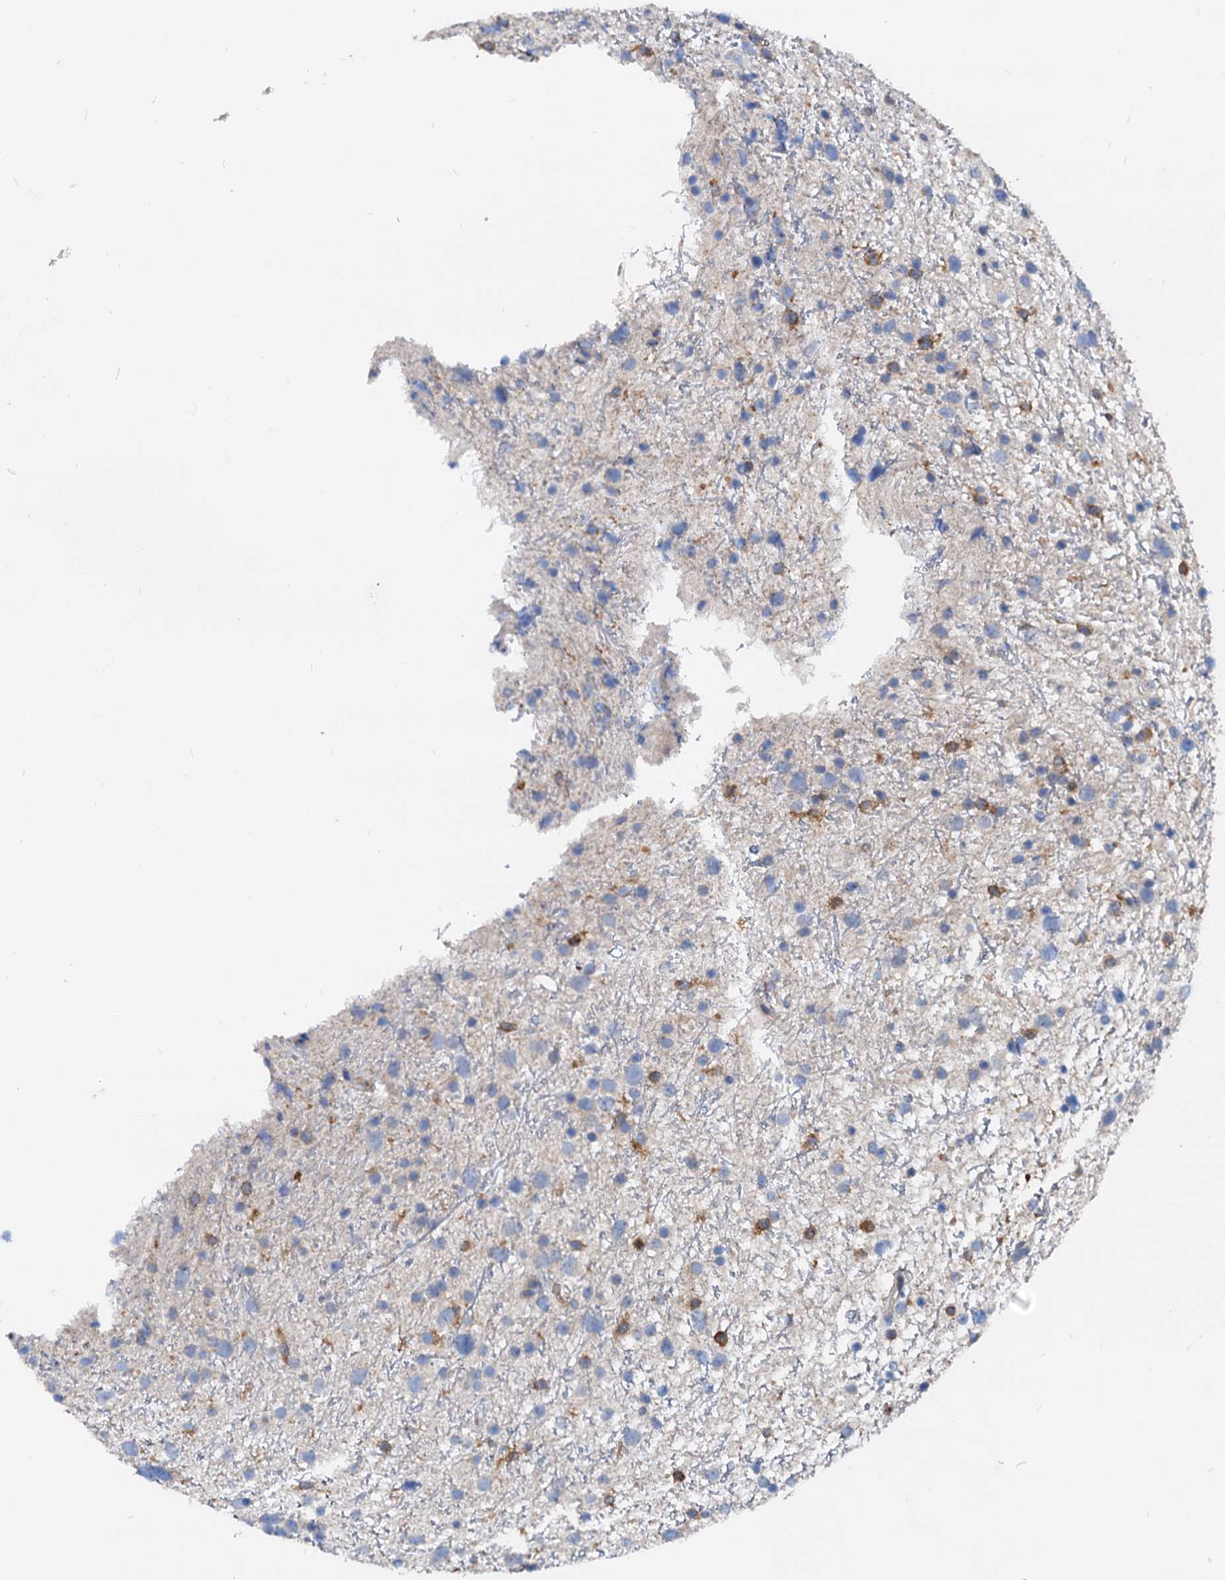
{"staining": {"intensity": "negative", "quantity": "none", "location": "none"}, "tissue": "glioma", "cell_type": "Tumor cells", "image_type": "cancer", "snomed": [{"axis": "morphology", "description": "Glioma, malignant, Low grade"}, {"axis": "topography", "description": "Cerebral cortex"}], "caption": "Low-grade glioma (malignant) was stained to show a protein in brown. There is no significant staining in tumor cells.", "gene": "LCP2", "patient": {"sex": "female", "age": 39}}